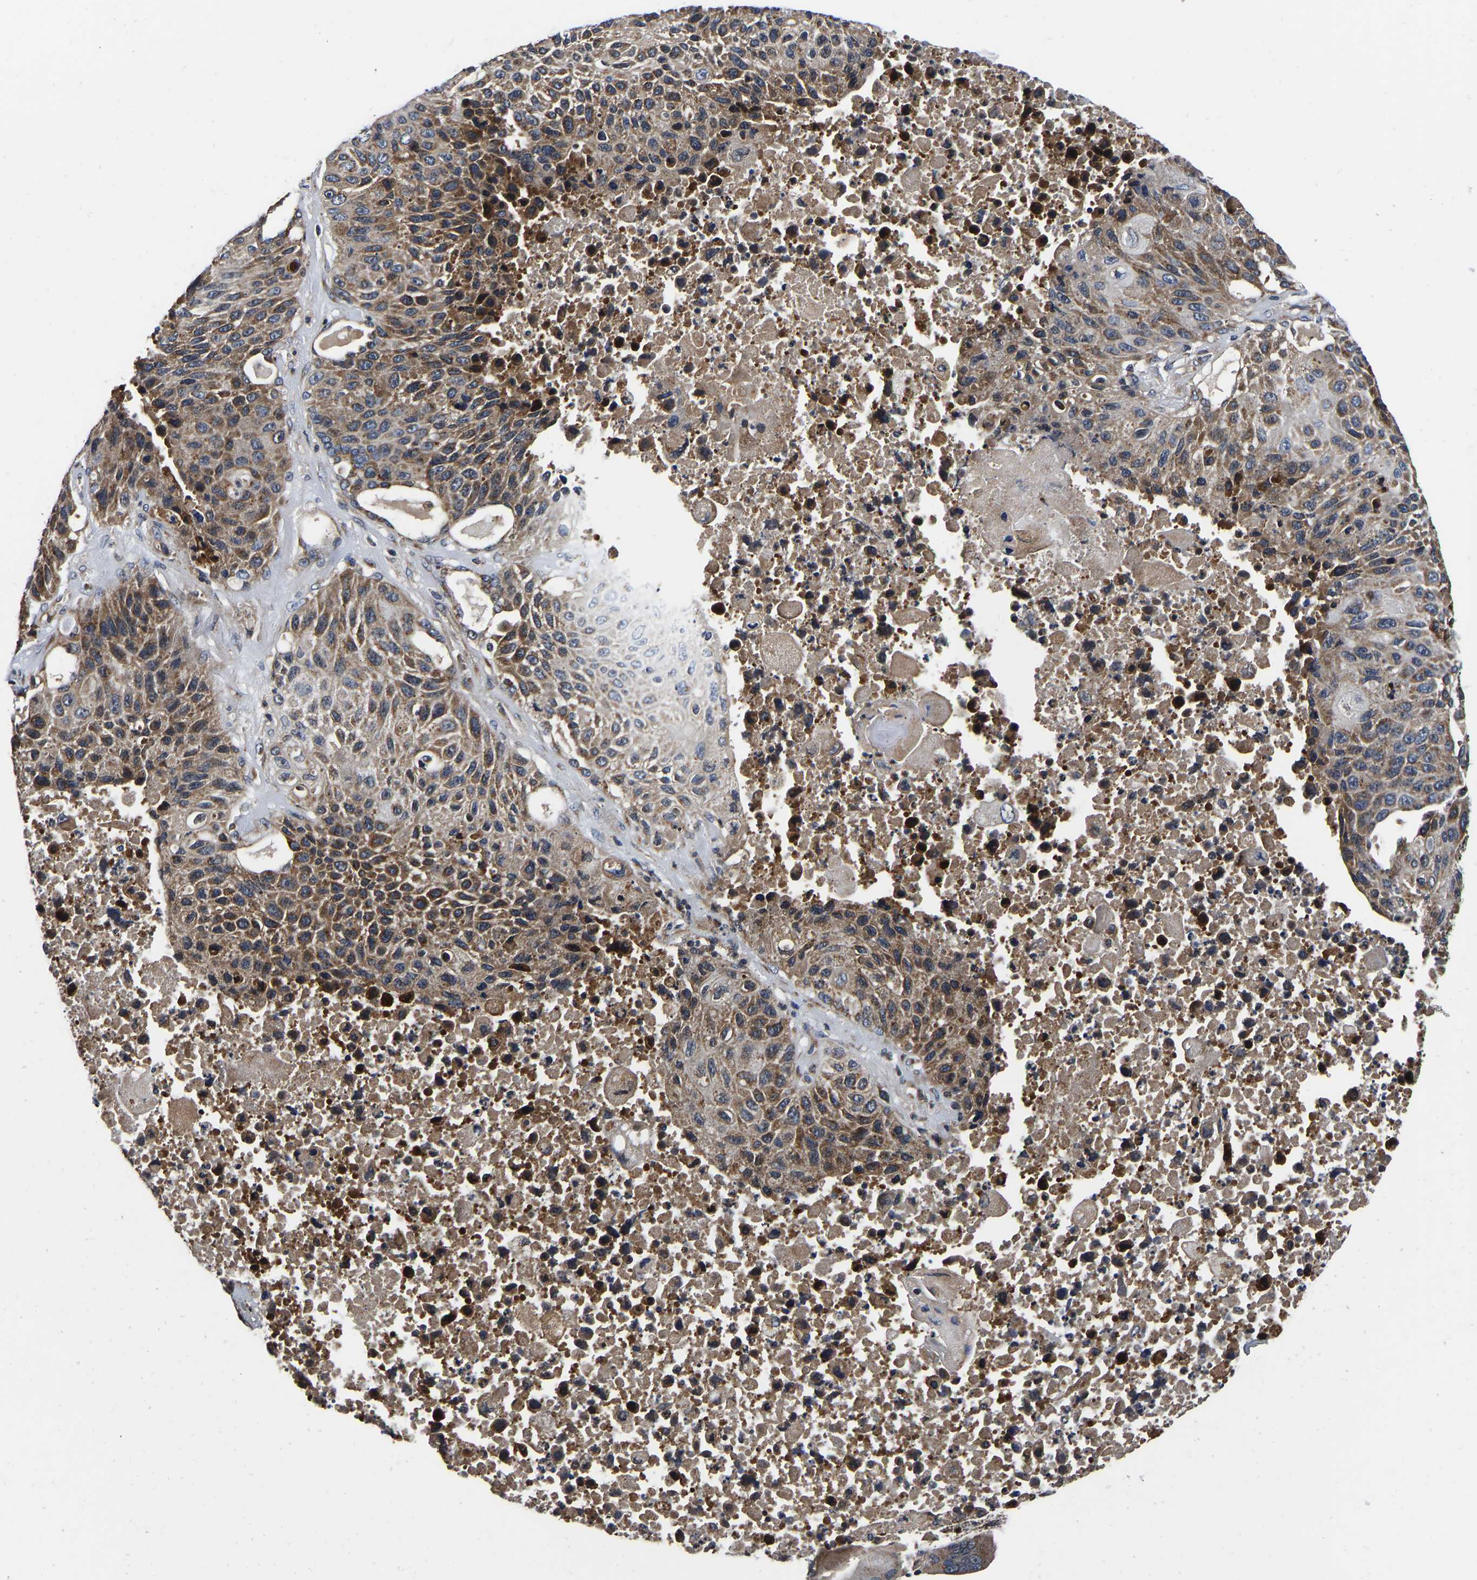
{"staining": {"intensity": "moderate", "quantity": ">75%", "location": "cytoplasmic/membranous"}, "tissue": "lung cancer", "cell_type": "Tumor cells", "image_type": "cancer", "snomed": [{"axis": "morphology", "description": "Squamous cell carcinoma, NOS"}, {"axis": "topography", "description": "Lung"}], "caption": "This image demonstrates squamous cell carcinoma (lung) stained with immunohistochemistry to label a protein in brown. The cytoplasmic/membranous of tumor cells show moderate positivity for the protein. Nuclei are counter-stained blue.", "gene": "RABAC1", "patient": {"sex": "male", "age": 61}}